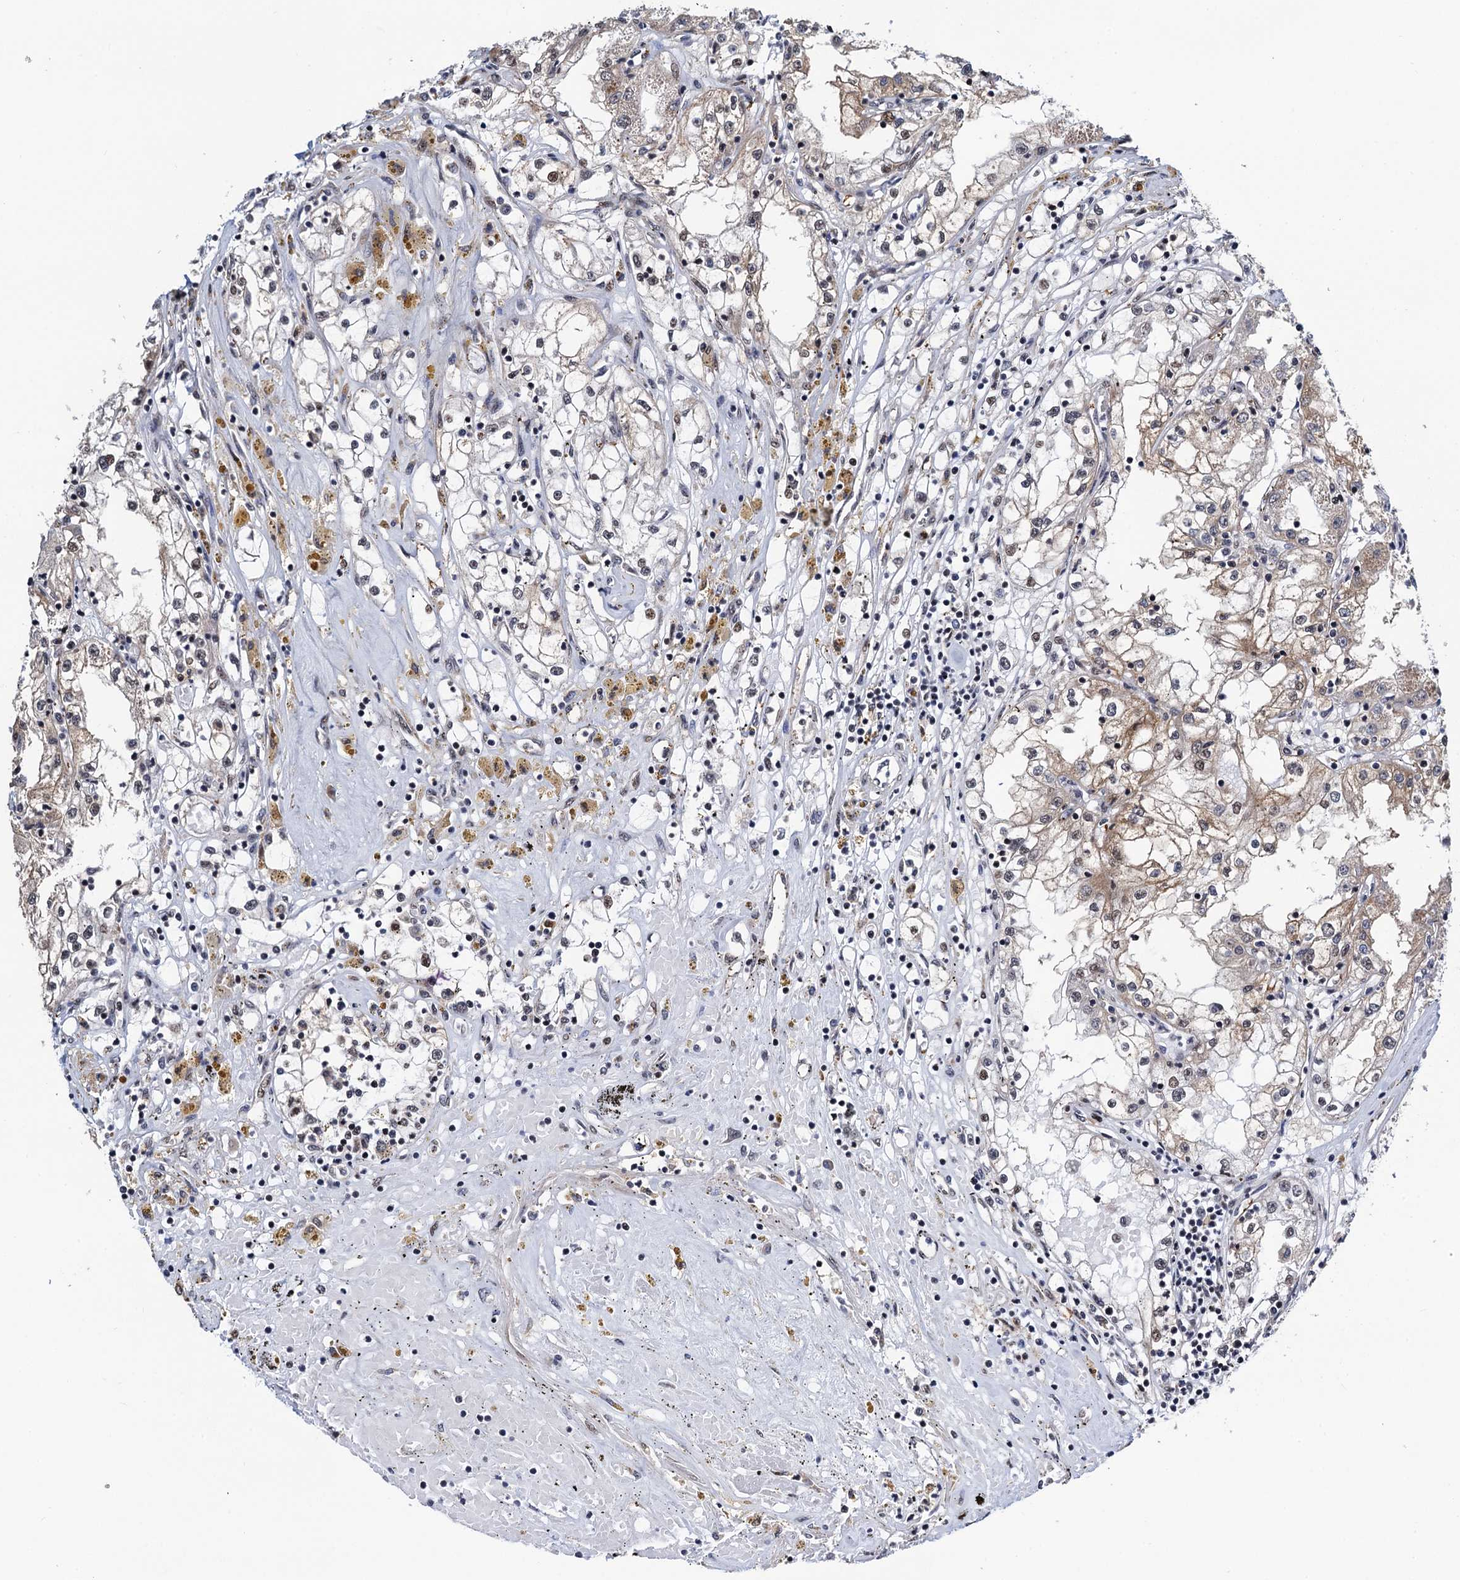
{"staining": {"intensity": "weak", "quantity": "25%-75%", "location": "cytoplasmic/membranous,nuclear"}, "tissue": "renal cancer", "cell_type": "Tumor cells", "image_type": "cancer", "snomed": [{"axis": "morphology", "description": "Adenocarcinoma, NOS"}, {"axis": "topography", "description": "Kidney"}], "caption": "DAB (3,3'-diaminobenzidine) immunohistochemical staining of human renal cancer exhibits weak cytoplasmic/membranous and nuclear protein staining in approximately 25%-75% of tumor cells. The protein of interest is stained brown, and the nuclei are stained in blue (DAB (3,3'-diaminobenzidine) IHC with brightfield microscopy, high magnification).", "gene": "FAM222A", "patient": {"sex": "male", "age": 56}}